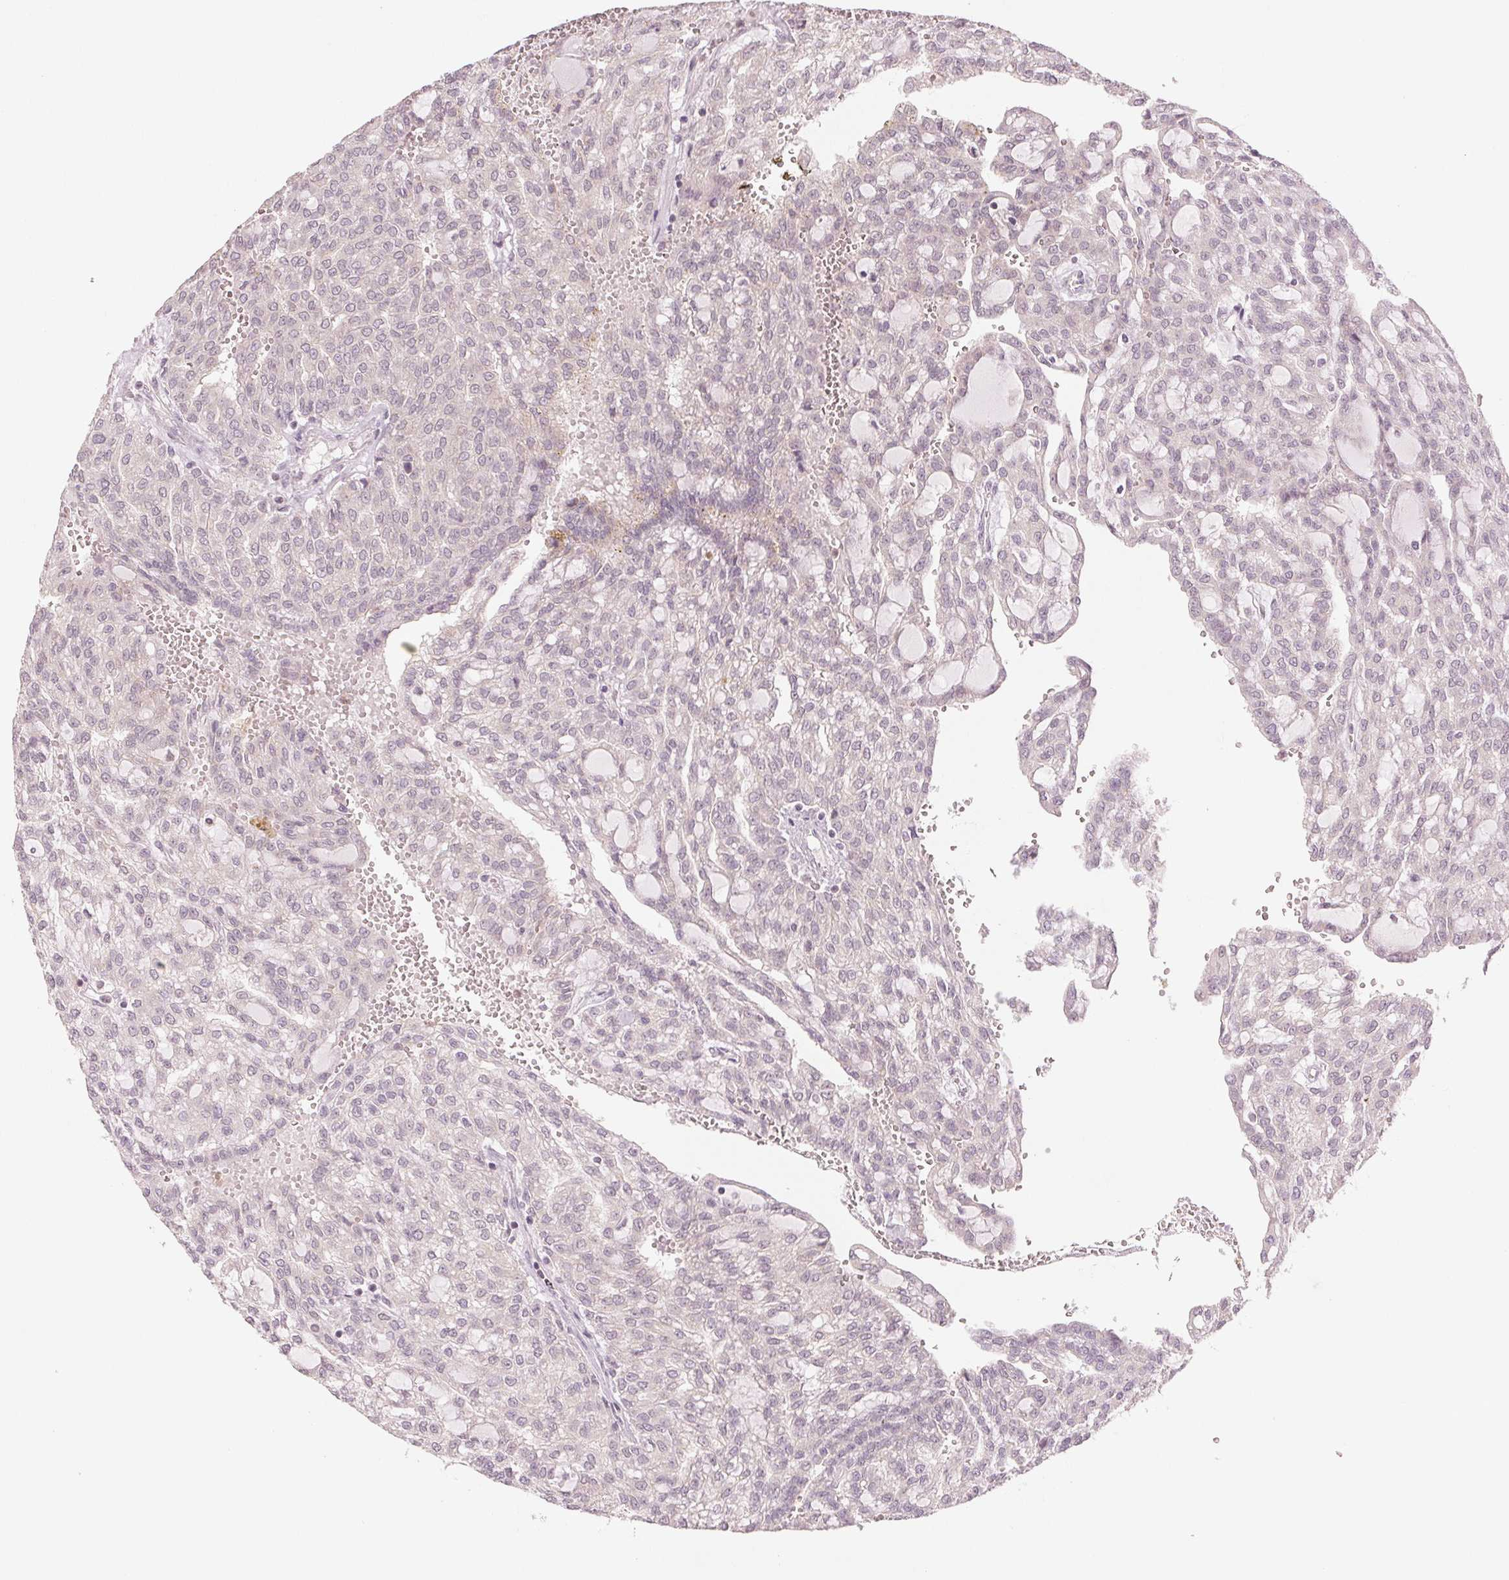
{"staining": {"intensity": "negative", "quantity": "none", "location": "none"}, "tissue": "renal cancer", "cell_type": "Tumor cells", "image_type": "cancer", "snomed": [{"axis": "morphology", "description": "Adenocarcinoma, NOS"}, {"axis": "topography", "description": "Kidney"}], "caption": "A high-resolution histopathology image shows immunohistochemistry staining of renal cancer (adenocarcinoma), which displays no significant staining in tumor cells.", "gene": "MAPK14", "patient": {"sex": "male", "age": 63}}